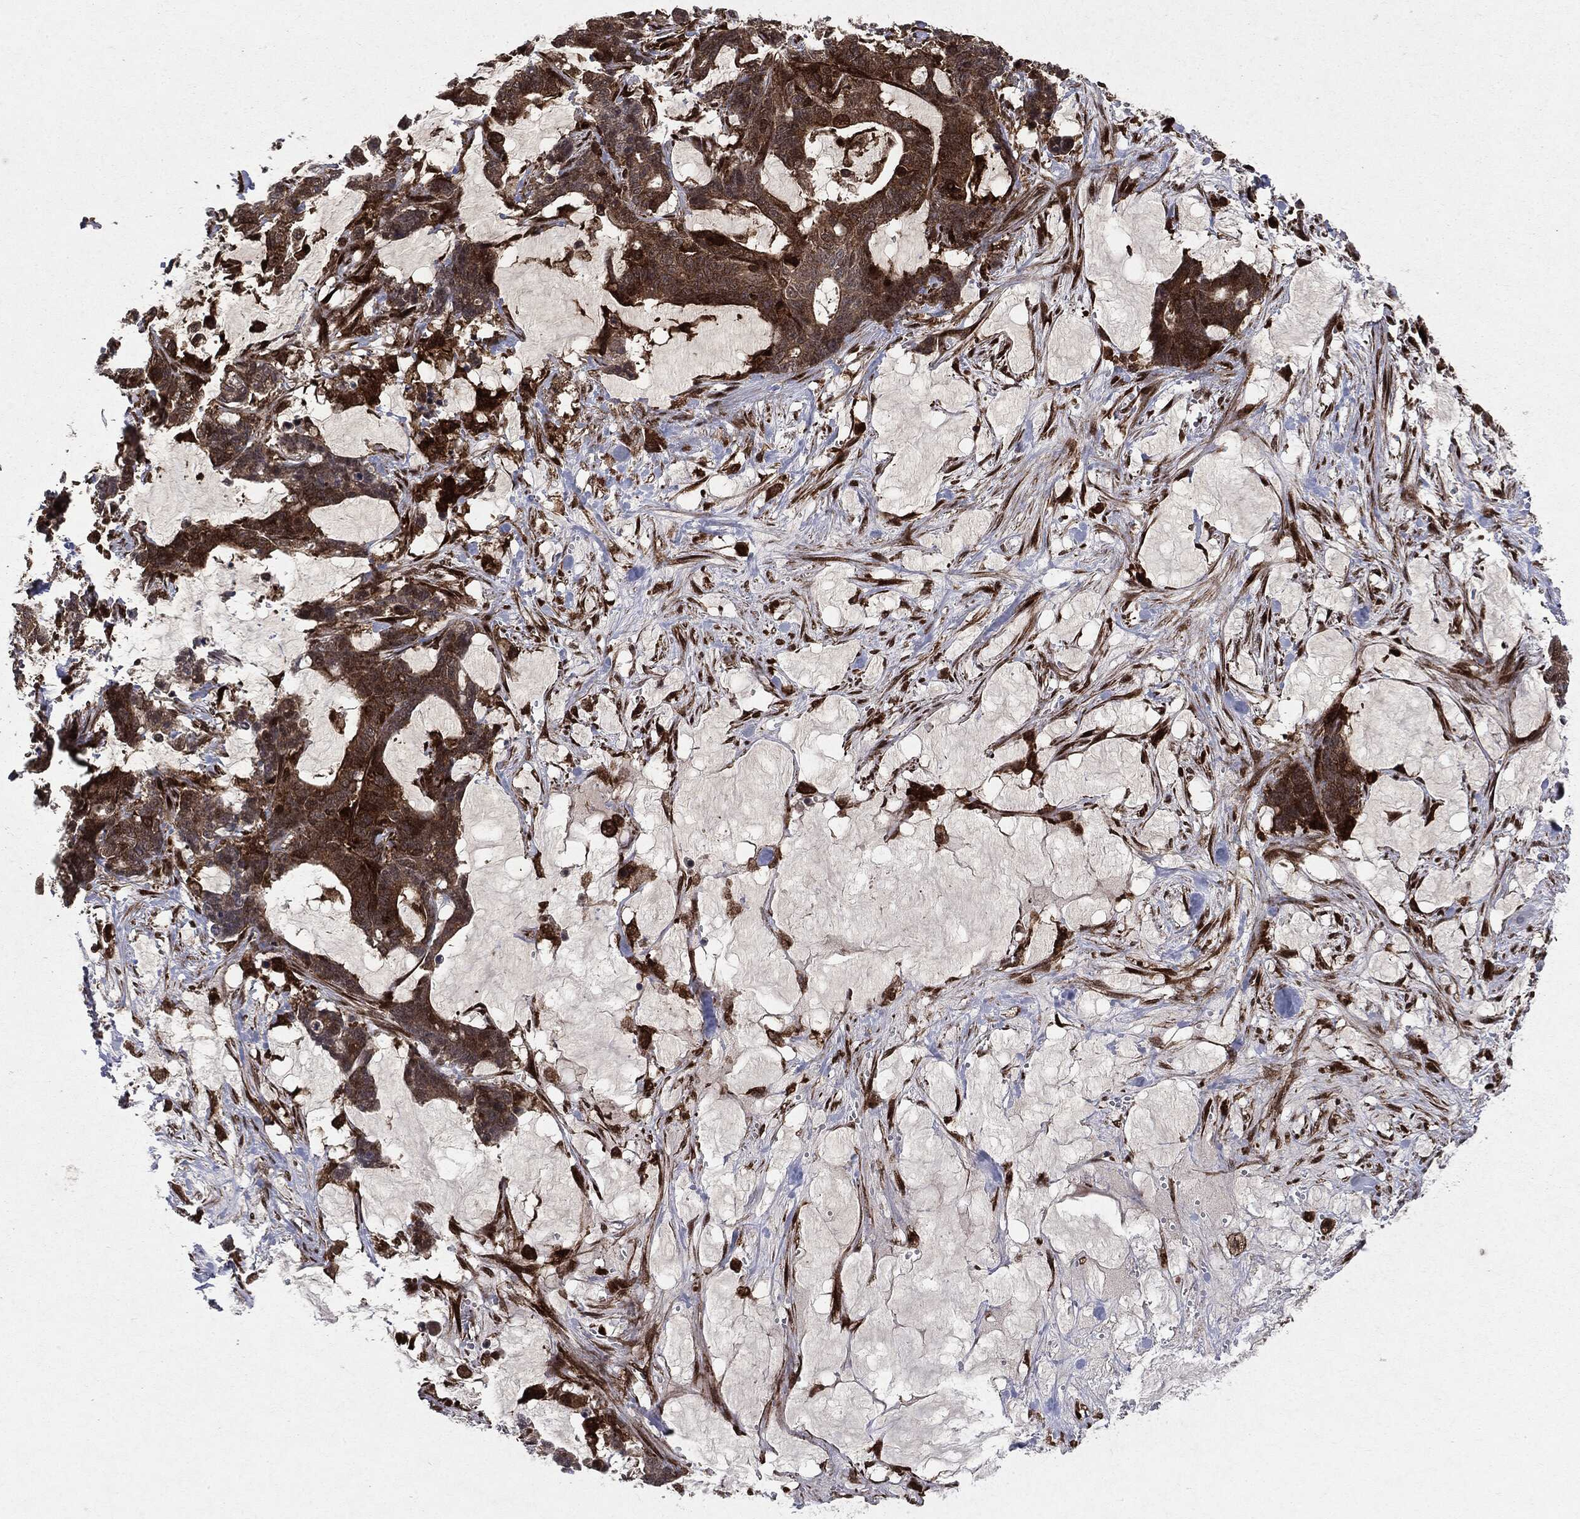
{"staining": {"intensity": "strong", "quantity": ">75%", "location": "cytoplasmic/membranous"}, "tissue": "stomach cancer", "cell_type": "Tumor cells", "image_type": "cancer", "snomed": [{"axis": "morphology", "description": "Normal tissue, NOS"}, {"axis": "morphology", "description": "Adenocarcinoma, NOS"}, {"axis": "topography", "description": "Stomach"}], "caption": "Immunohistochemistry (IHC) image of stomach cancer stained for a protein (brown), which displays high levels of strong cytoplasmic/membranous staining in approximately >75% of tumor cells.", "gene": "OTUB1", "patient": {"sex": "female", "age": 64}}